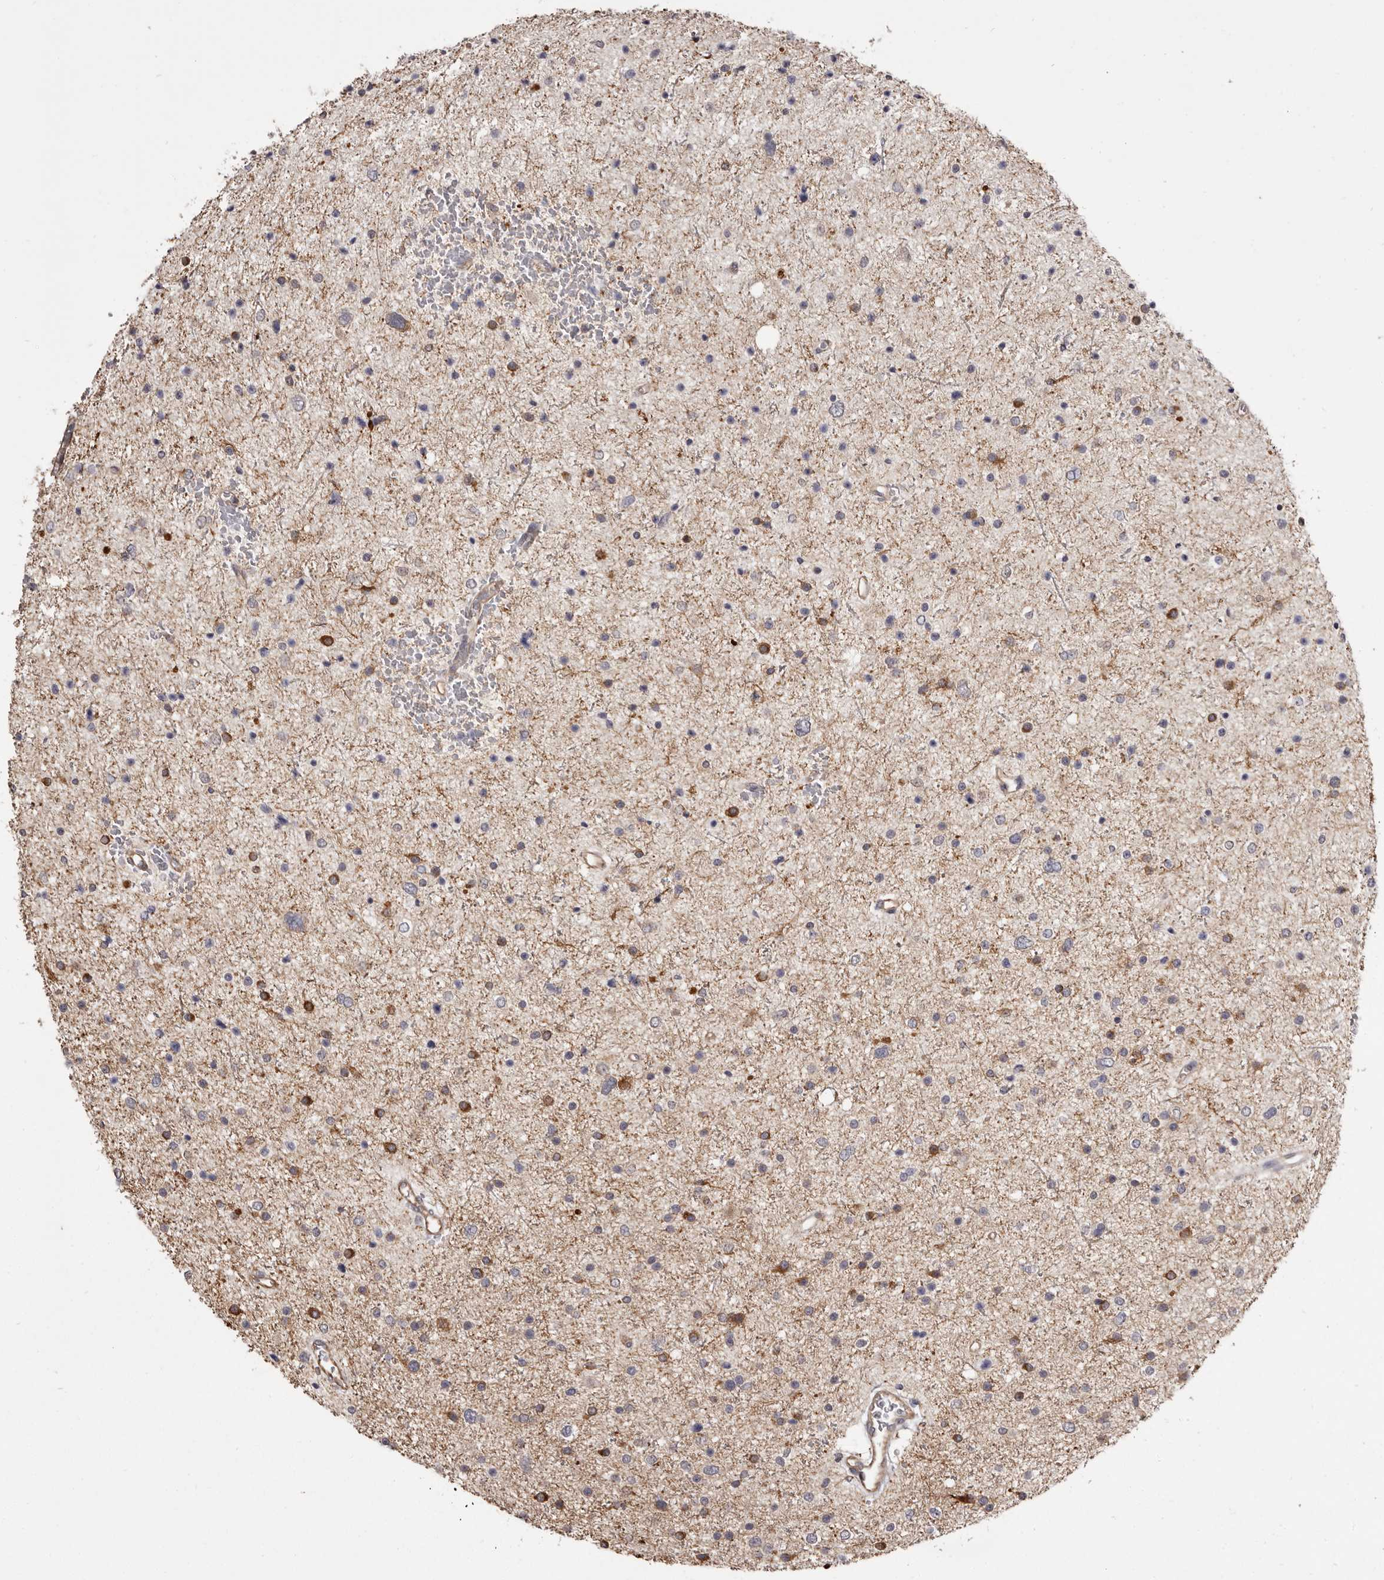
{"staining": {"intensity": "moderate", "quantity": "<25%", "location": "cytoplasmic/membranous"}, "tissue": "glioma", "cell_type": "Tumor cells", "image_type": "cancer", "snomed": [{"axis": "morphology", "description": "Glioma, malignant, Low grade"}, {"axis": "topography", "description": "Brain"}], "caption": "The micrograph reveals staining of glioma, revealing moderate cytoplasmic/membranous protein staining (brown color) within tumor cells.", "gene": "TNNI1", "patient": {"sex": "female", "age": 37}}